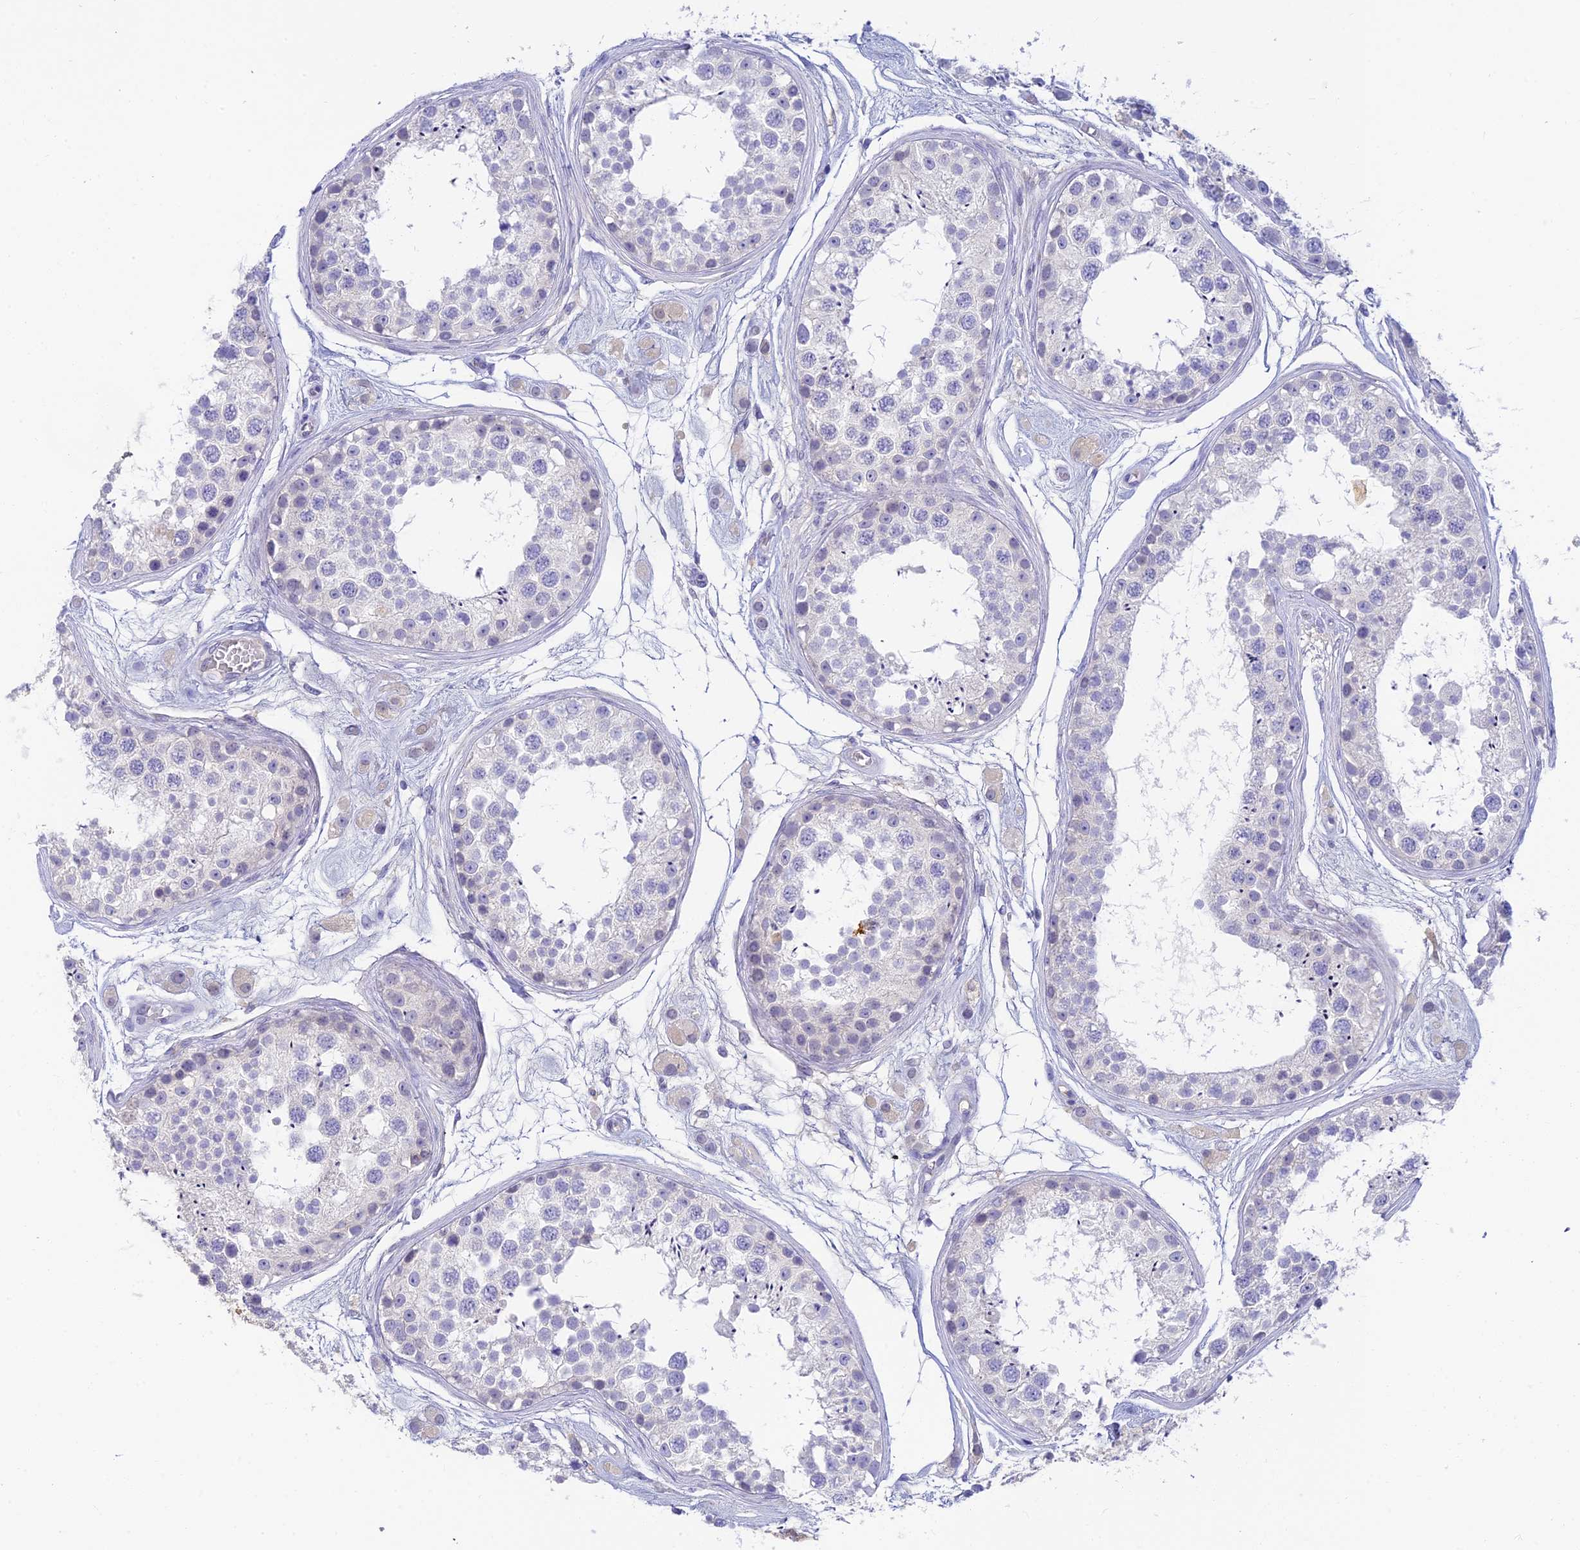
{"staining": {"intensity": "negative", "quantity": "none", "location": "none"}, "tissue": "testis", "cell_type": "Cells in seminiferous ducts", "image_type": "normal", "snomed": [{"axis": "morphology", "description": "Normal tissue, NOS"}, {"axis": "topography", "description": "Testis"}], "caption": "Cells in seminiferous ducts show no significant positivity in normal testis. Nuclei are stained in blue.", "gene": "INTS13", "patient": {"sex": "male", "age": 25}}